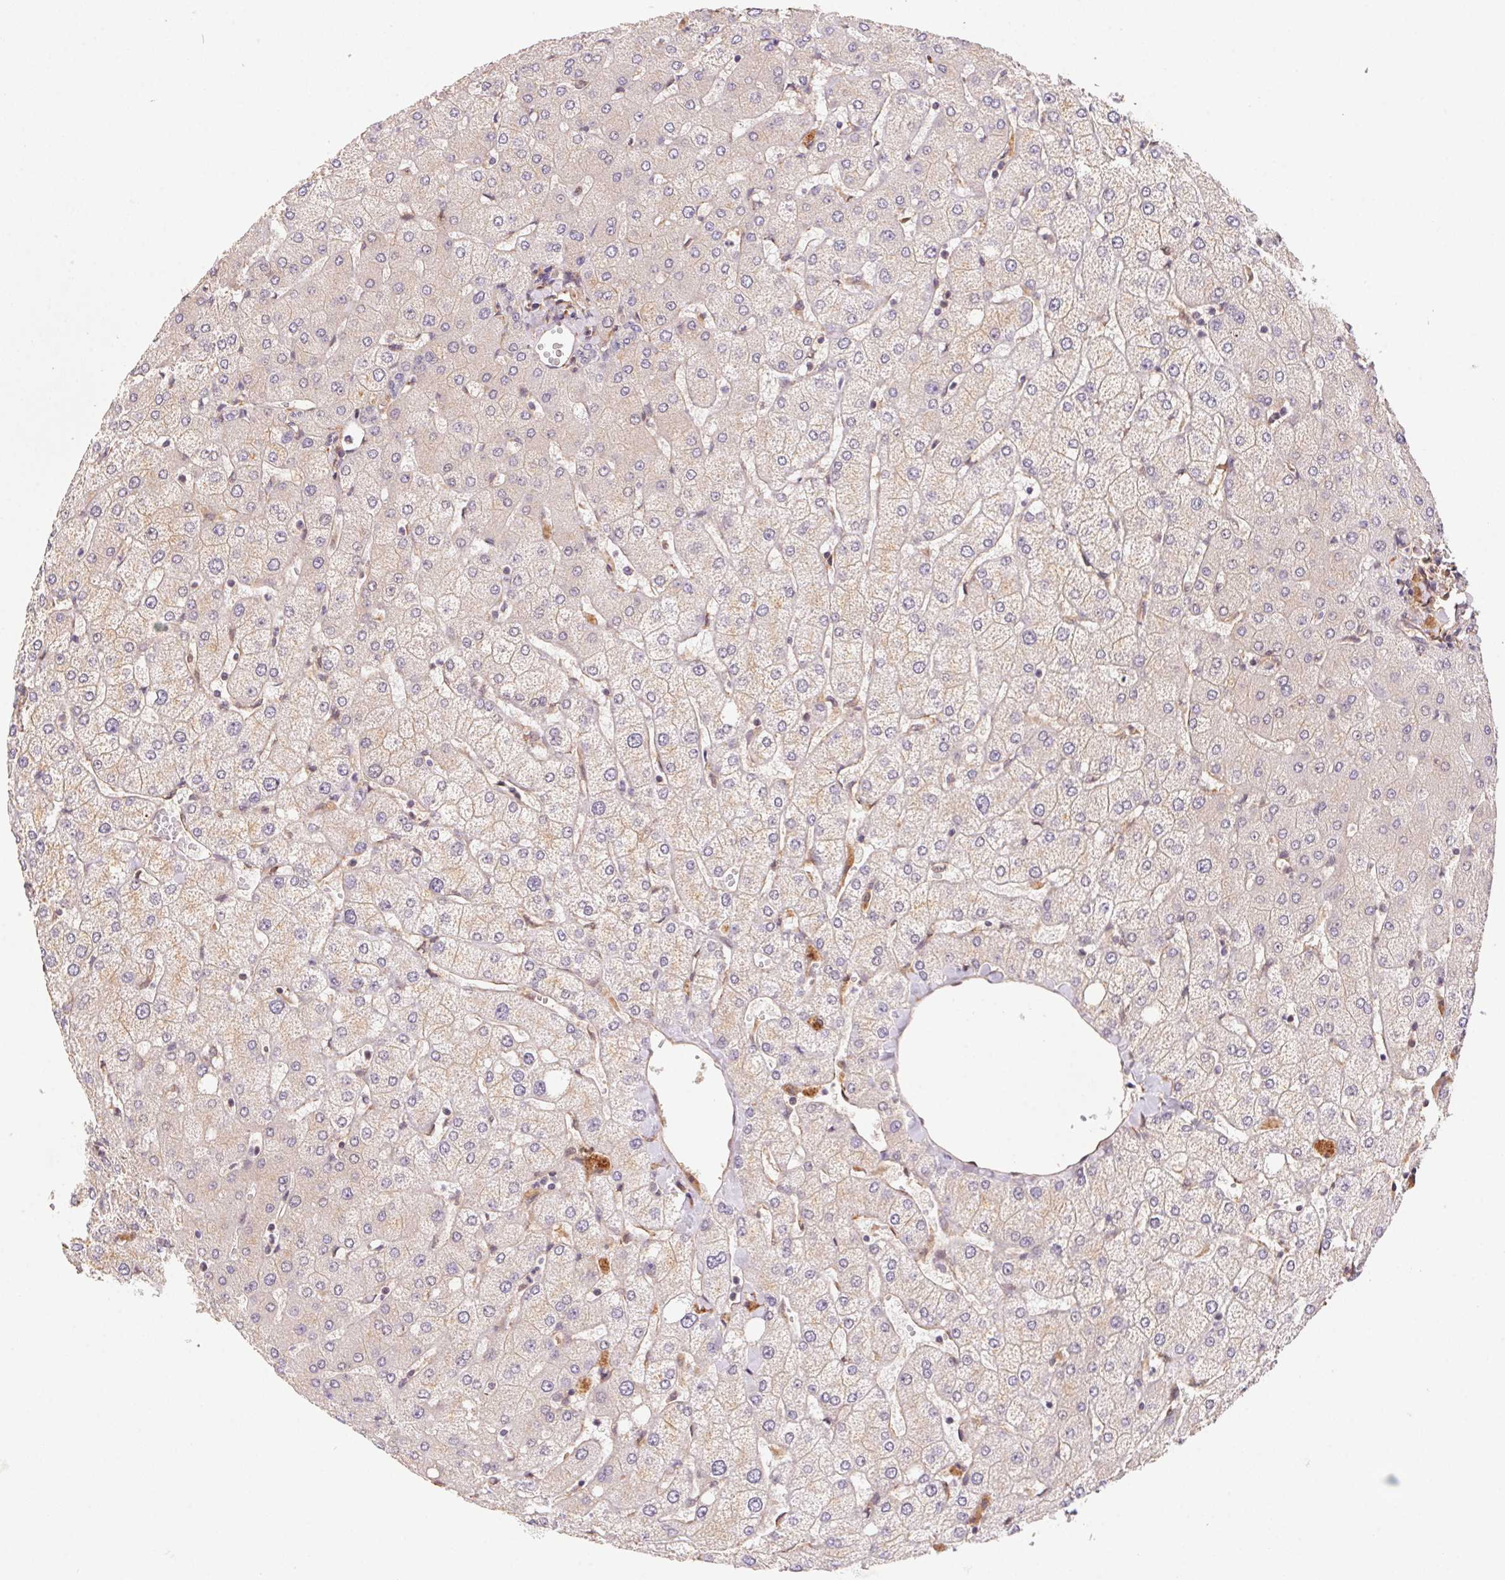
{"staining": {"intensity": "negative", "quantity": "none", "location": "none"}, "tissue": "liver", "cell_type": "Cholangiocytes", "image_type": "normal", "snomed": [{"axis": "morphology", "description": "Normal tissue, NOS"}, {"axis": "topography", "description": "Liver"}], "caption": "A micrograph of human liver is negative for staining in cholangiocytes. (Immunohistochemistry, brightfield microscopy, high magnification).", "gene": "SLC52A2", "patient": {"sex": "female", "age": 54}}